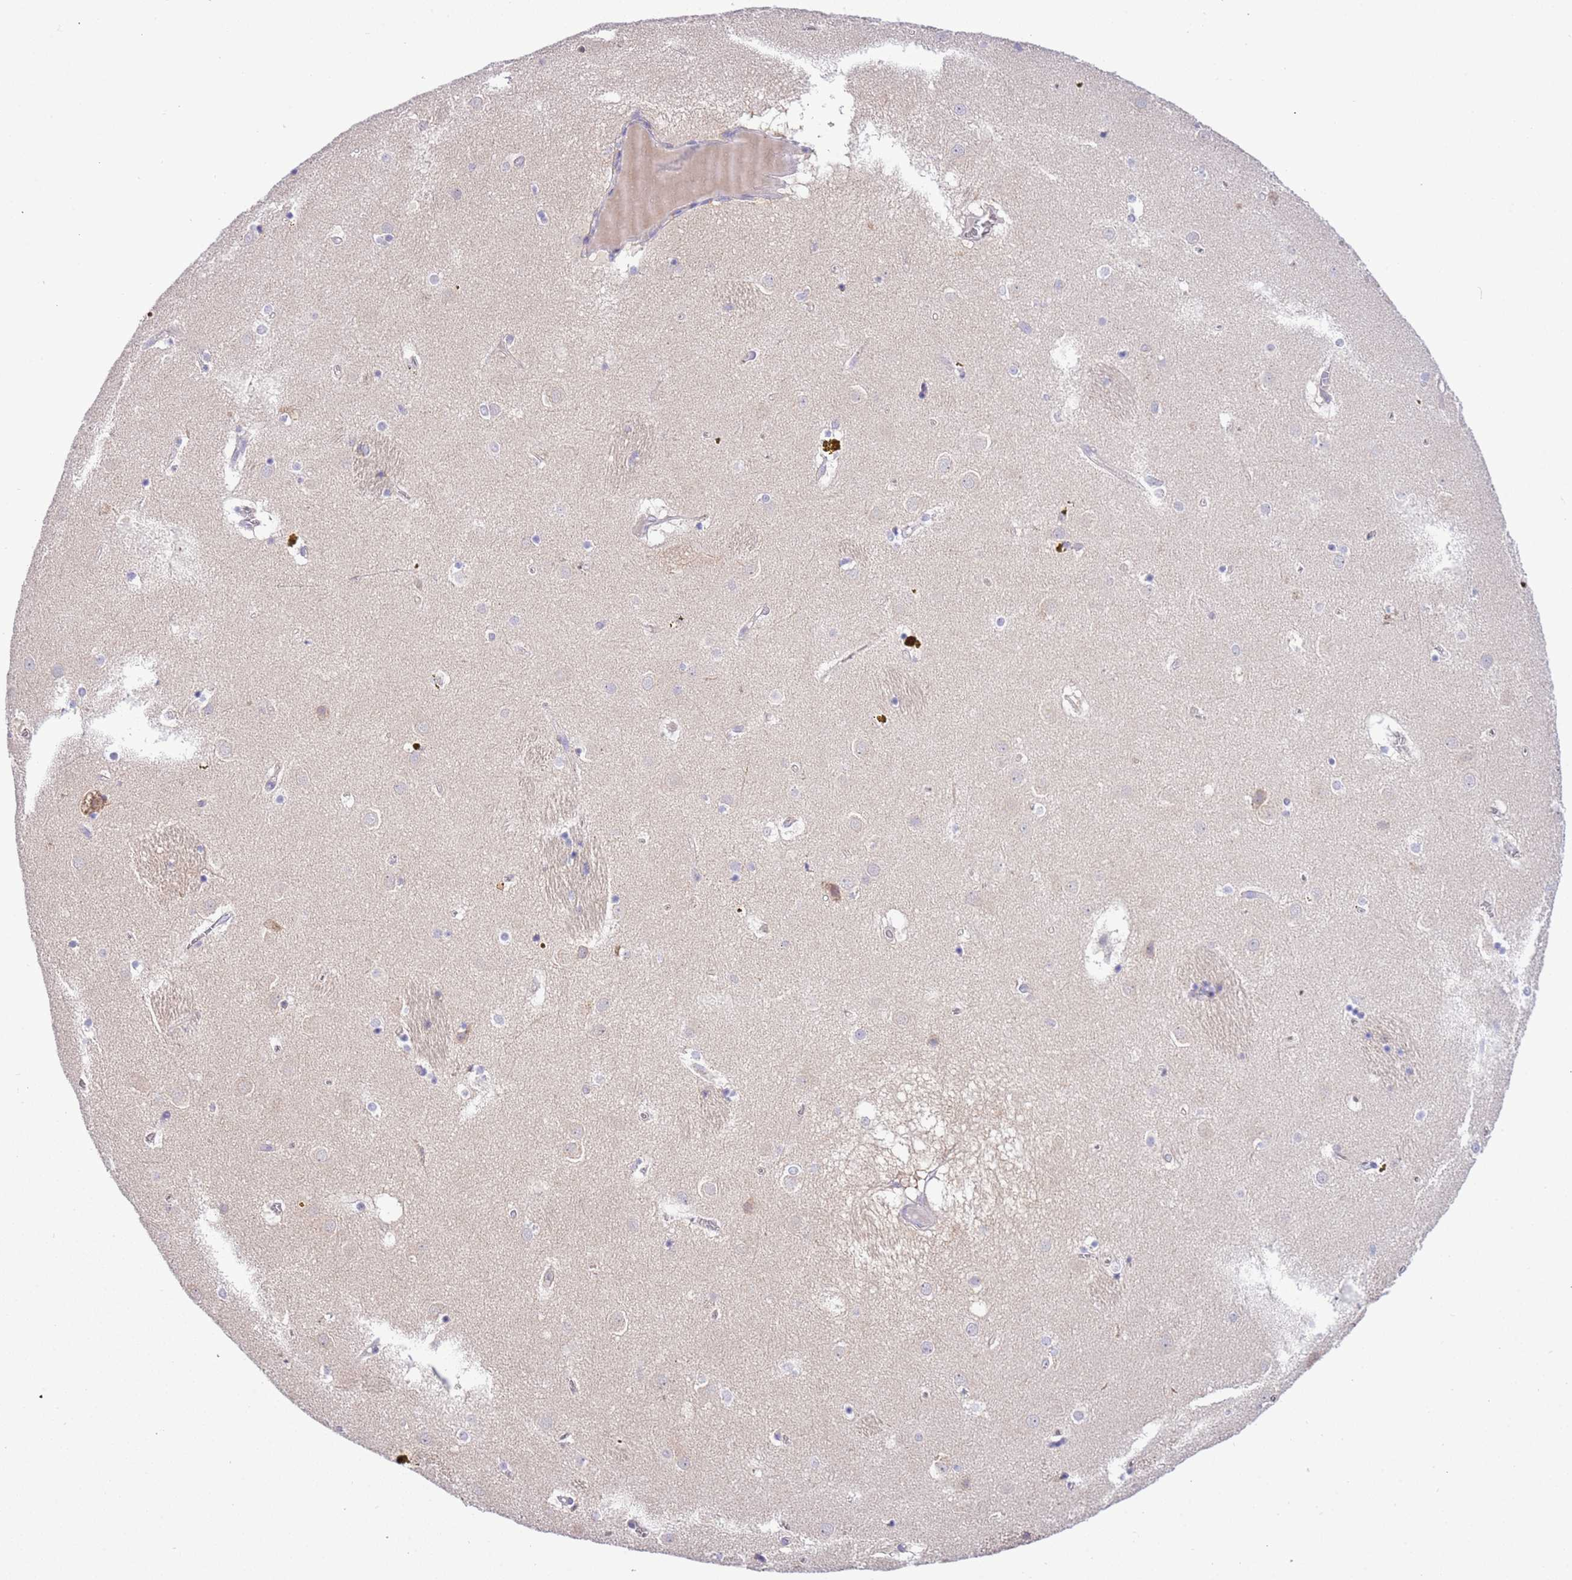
{"staining": {"intensity": "negative", "quantity": "none", "location": "none"}, "tissue": "caudate", "cell_type": "Glial cells", "image_type": "normal", "snomed": [{"axis": "morphology", "description": "Normal tissue, NOS"}, {"axis": "topography", "description": "Lateral ventricle wall"}], "caption": "High power microscopy photomicrograph of an immunohistochemistry photomicrograph of unremarkable caudate, revealing no significant expression in glial cells.", "gene": "STIP1", "patient": {"sex": "male", "age": 70}}